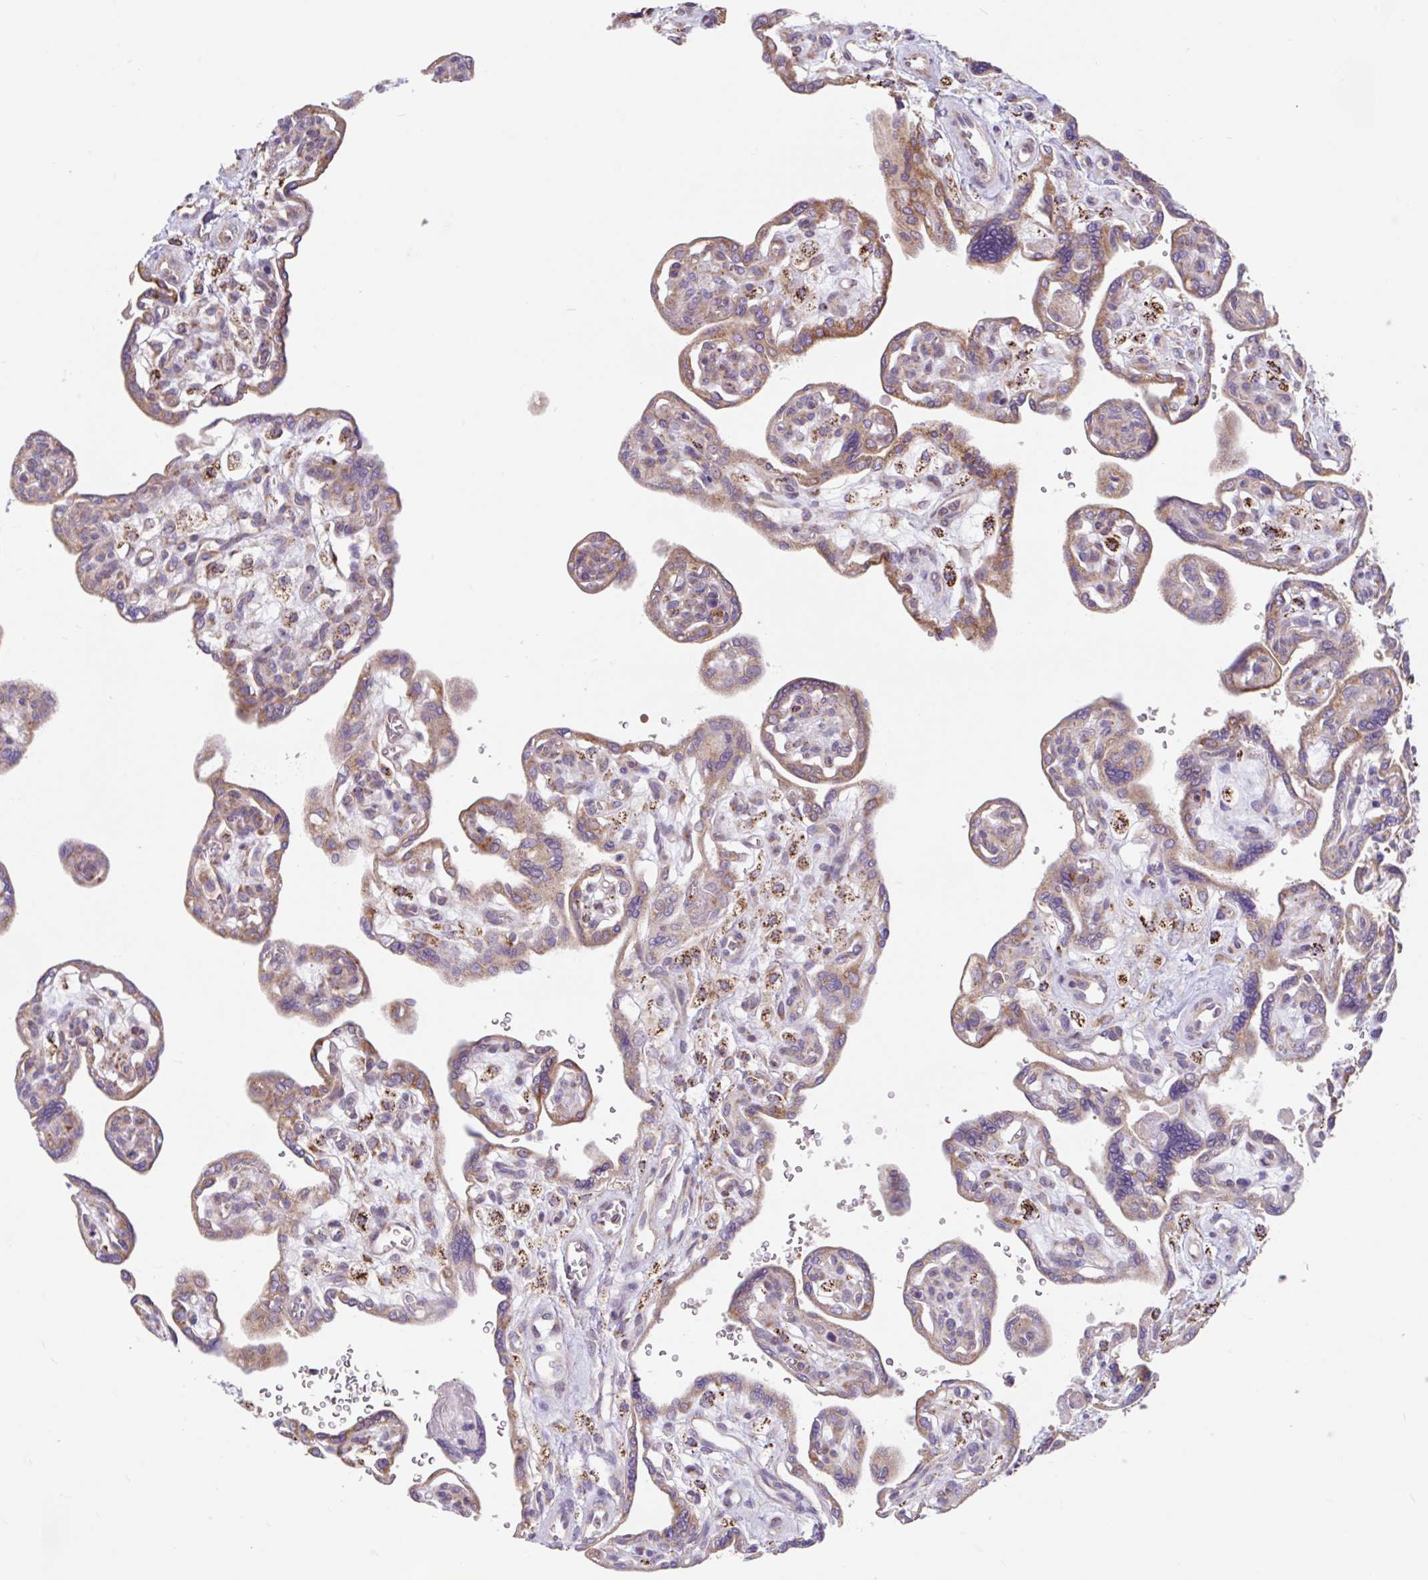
{"staining": {"intensity": "strong", "quantity": ">75%", "location": "cytoplasmic/membranous"}, "tissue": "placenta", "cell_type": "Decidual cells", "image_type": "normal", "snomed": [{"axis": "morphology", "description": "Normal tissue, NOS"}, {"axis": "topography", "description": "Placenta"}], "caption": "Protein staining of unremarkable placenta shows strong cytoplasmic/membranous positivity in approximately >75% of decidual cells.", "gene": "RALBP1", "patient": {"sex": "female", "age": 39}}